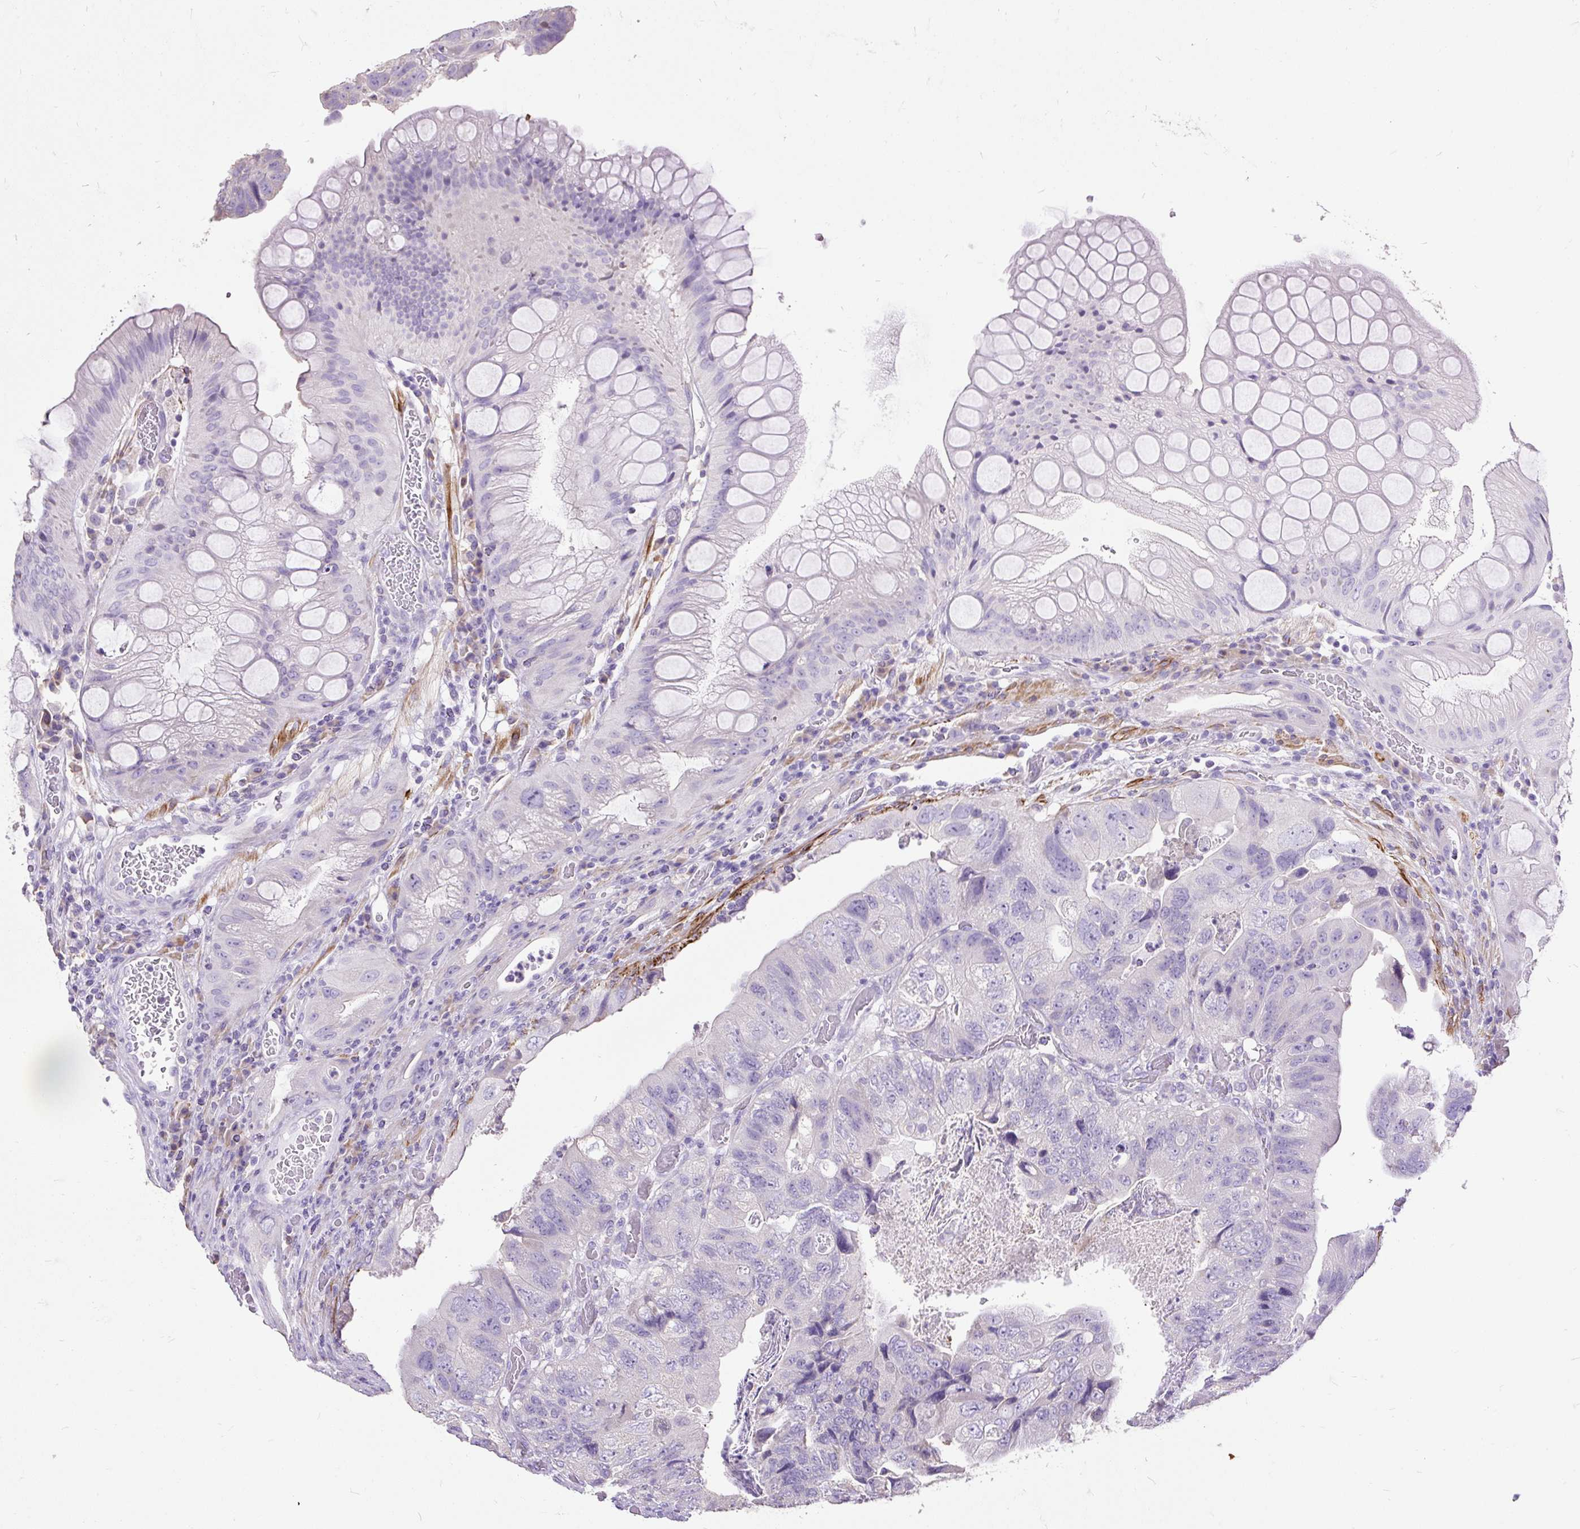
{"staining": {"intensity": "negative", "quantity": "none", "location": "none"}, "tissue": "colorectal cancer", "cell_type": "Tumor cells", "image_type": "cancer", "snomed": [{"axis": "morphology", "description": "Adenocarcinoma, NOS"}, {"axis": "topography", "description": "Rectum"}], "caption": "Immunohistochemistry (IHC) histopathology image of human colorectal adenocarcinoma stained for a protein (brown), which exhibits no positivity in tumor cells.", "gene": "GBX1", "patient": {"sex": "male", "age": 63}}